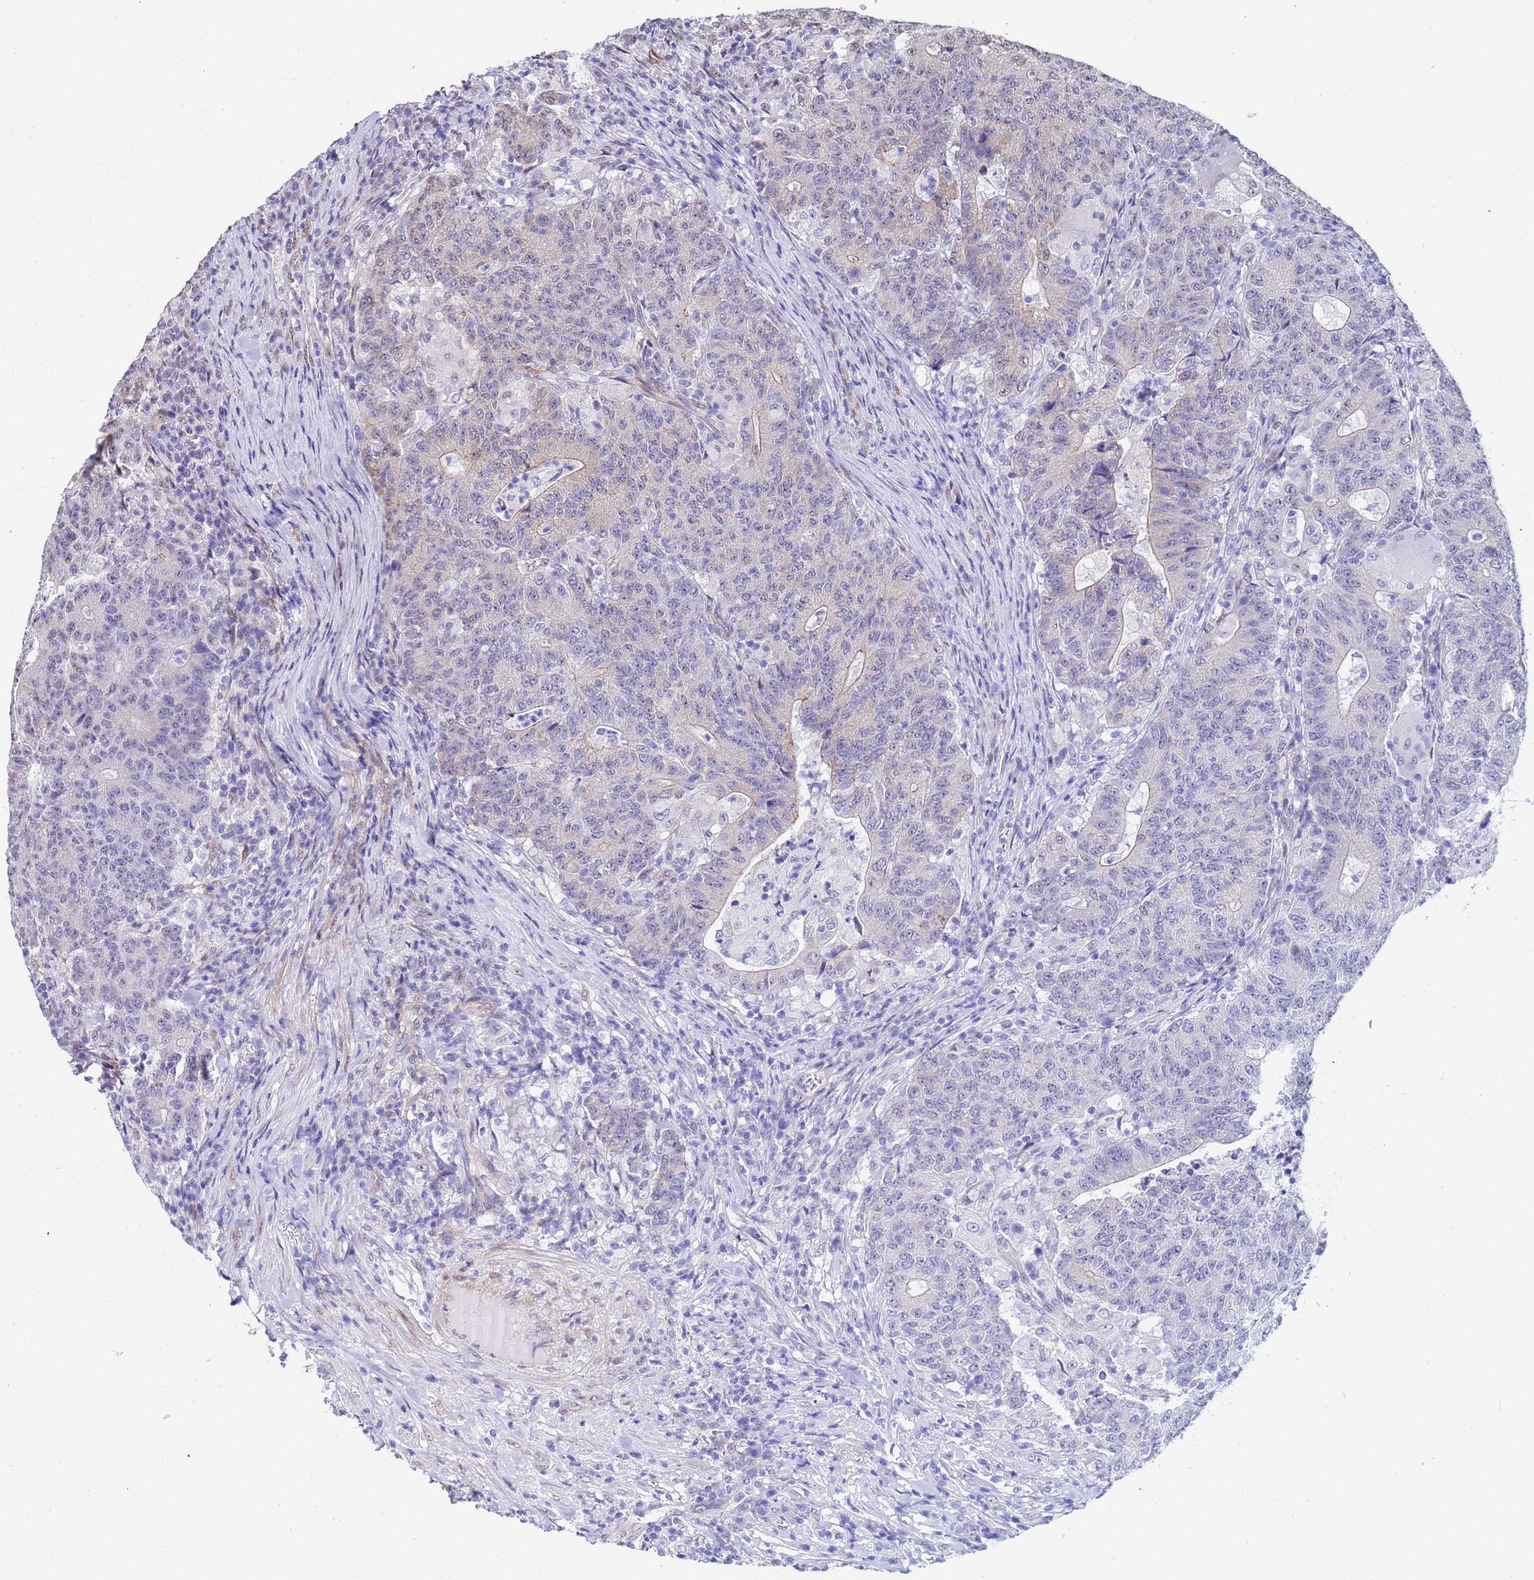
{"staining": {"intensity": "negative", "quantity": "none", "location": "none"}, "tissue": "colorectal cancer", "cell_type": "Tumor cells", "image_type": "cancer", "snomed": [{"axis": "morphology", "description": "Adenocarcinoma, NOS"}, {"axis": "topography", "description": "Colon"}], "caption": "An IHC histopathology image of colorectal cancer is shown. There is no staining in tumor cells of colorectal cancer.", "gene": "TRIP6", "patient": {"sex": "female", "age": 75}}